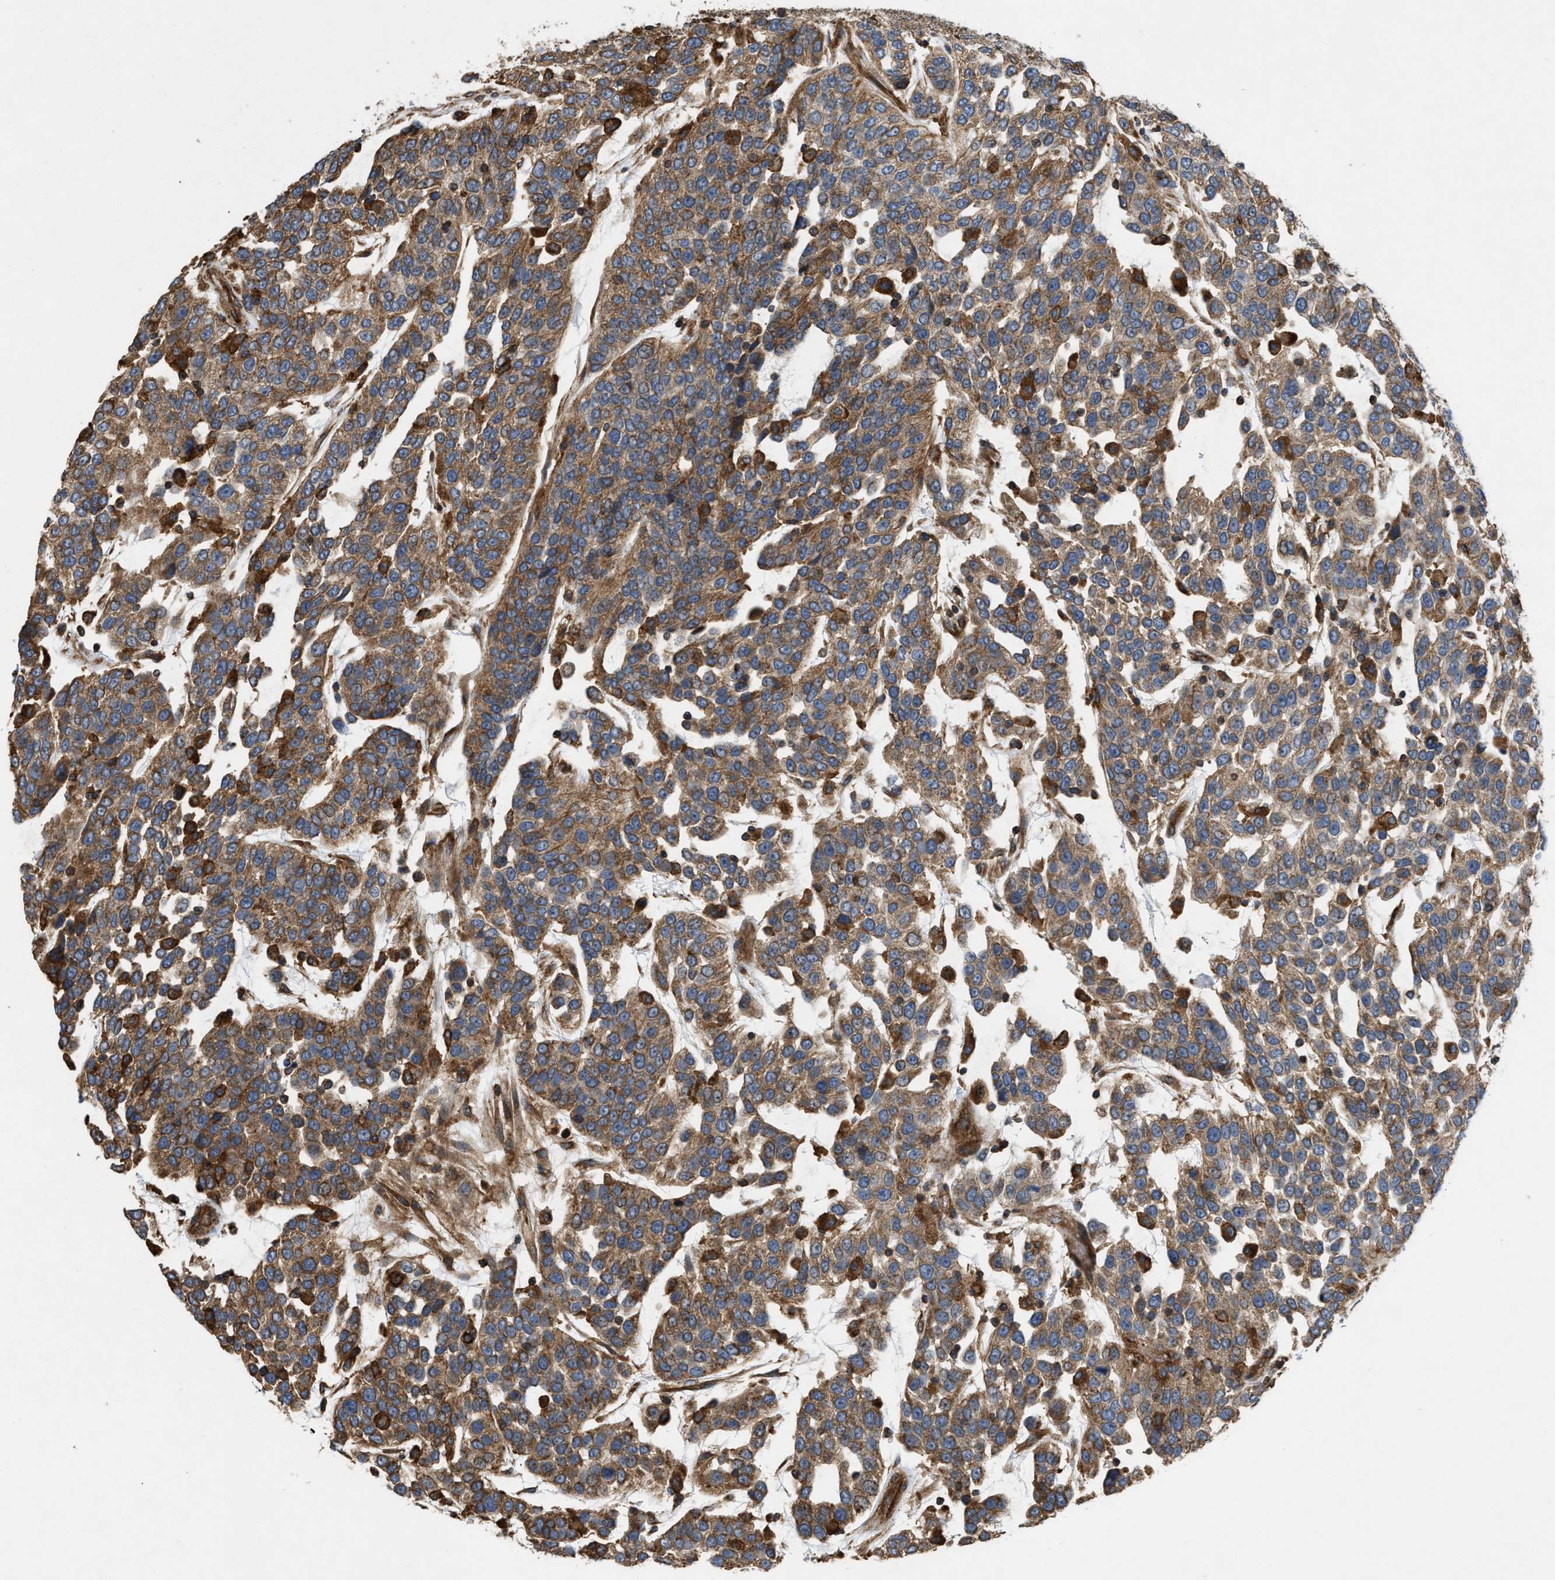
{"staining": {"intensity": "moderate", "quantity": ">75%", "location": "cytoplasmic/membranous"}, "tissue": "urothelial cancer", "cell_type": "Tumor cells", "image_type": "cancer", "snomed": [{"axis": "morphology", "description": "Urothelial carcinoma, High grade"}, {"axis": "topography", "description": "Urinary bladder"}], "caption": "Immunohistochemical staining of urothelial carcinoma (high-grade) demonstrates moderate cytoplasmic/membranous protein expression in about >75% of tumor cells.", "gene": "GNB4", "patient": {"sex": "female", "age": 80}}